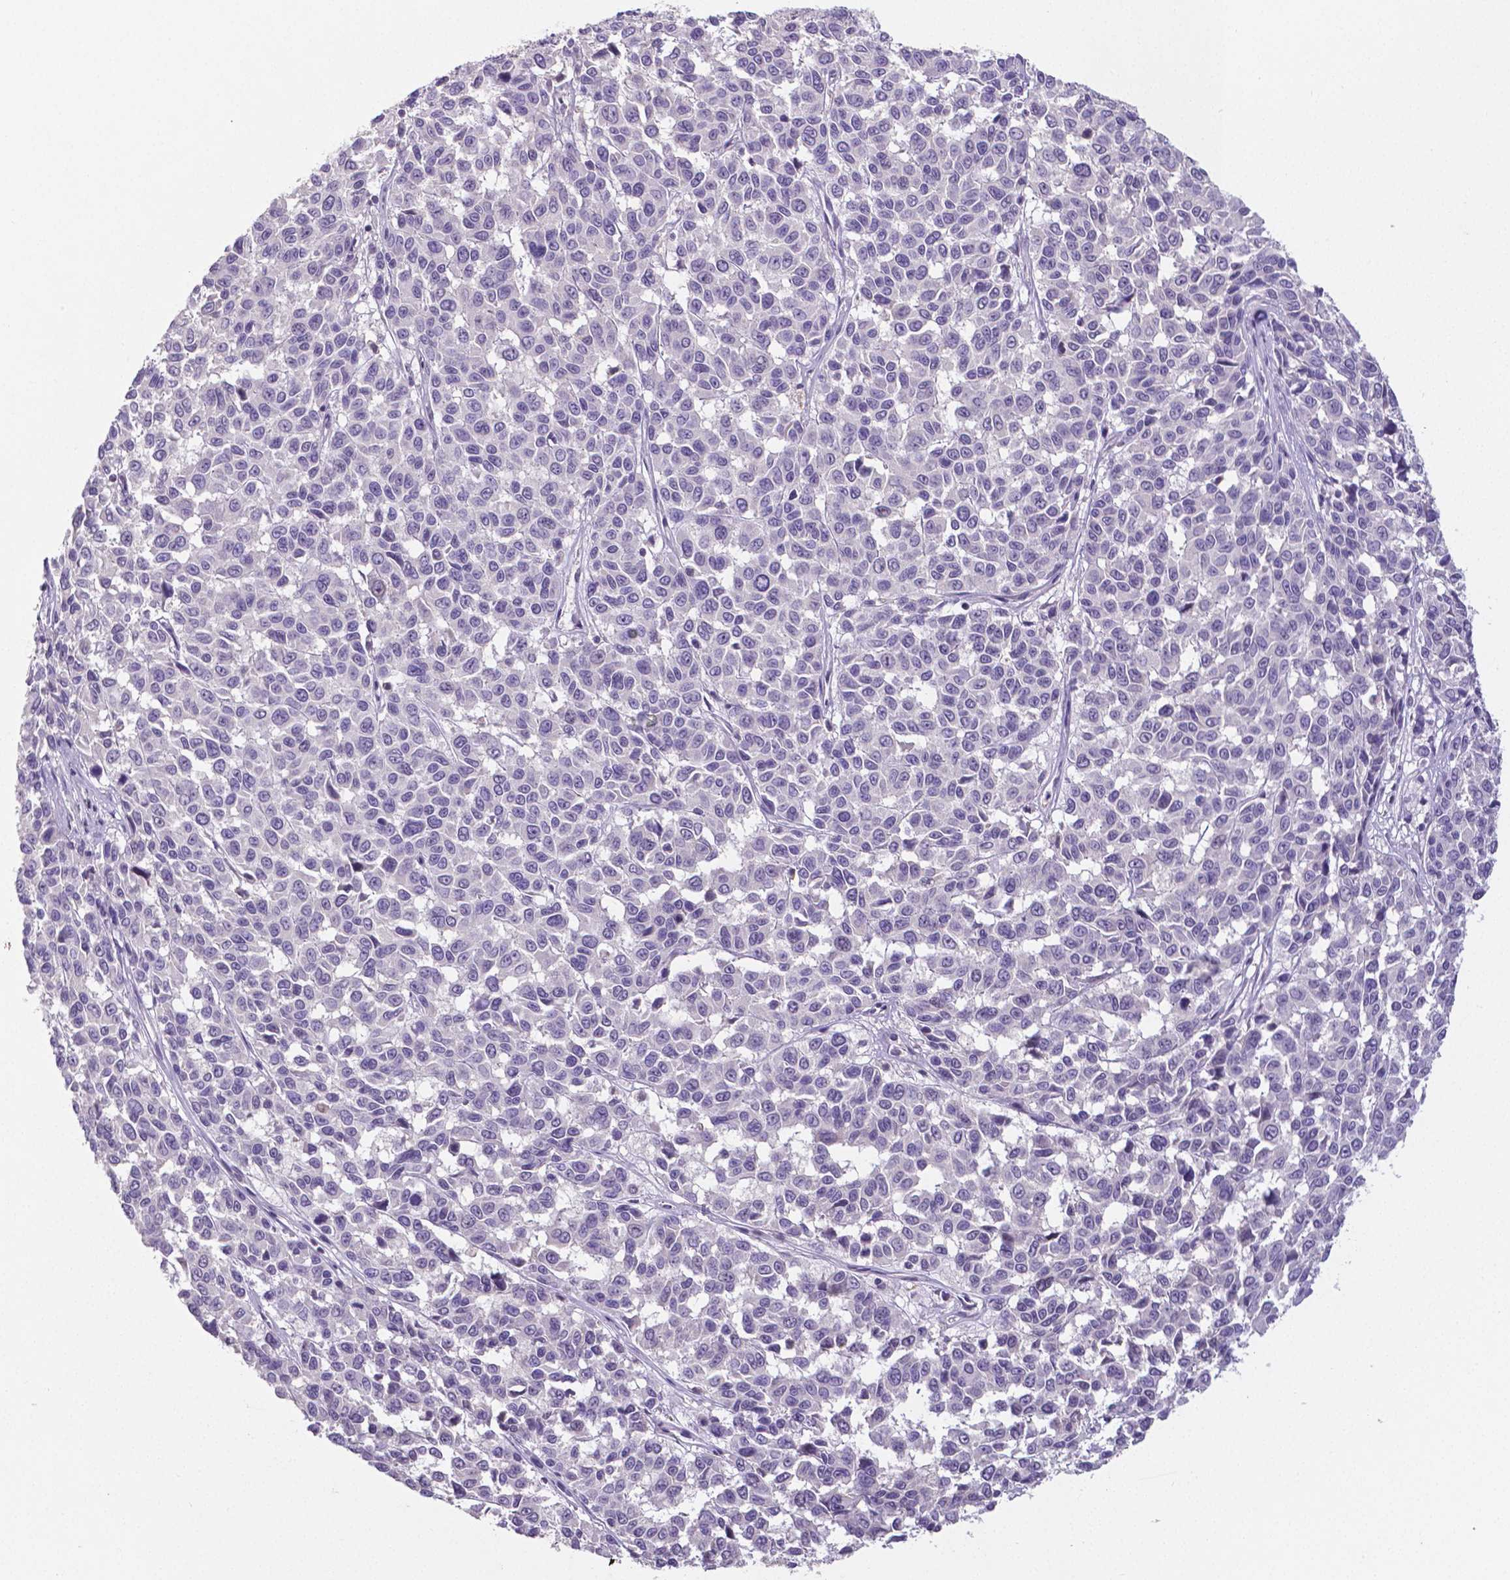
{"staining": {"intensity": "negative", "quantity": "none", "location": "none"}, "tissue": "melanoma", "cell_type": "Tumor cells", "image_type": "cancer", "snomed": [{"axis": "morphology", "description": "Malignant melanoma, NOS"}, {"axis": "topography", "description": "Skin"}], "caption": "The immunohistochemistry (IHC) photomicrograph has no significant expression in tumor cells of melanoma tissue.", "gene": "CRMP1", "patient": {"sex": "female", "age": 66}}